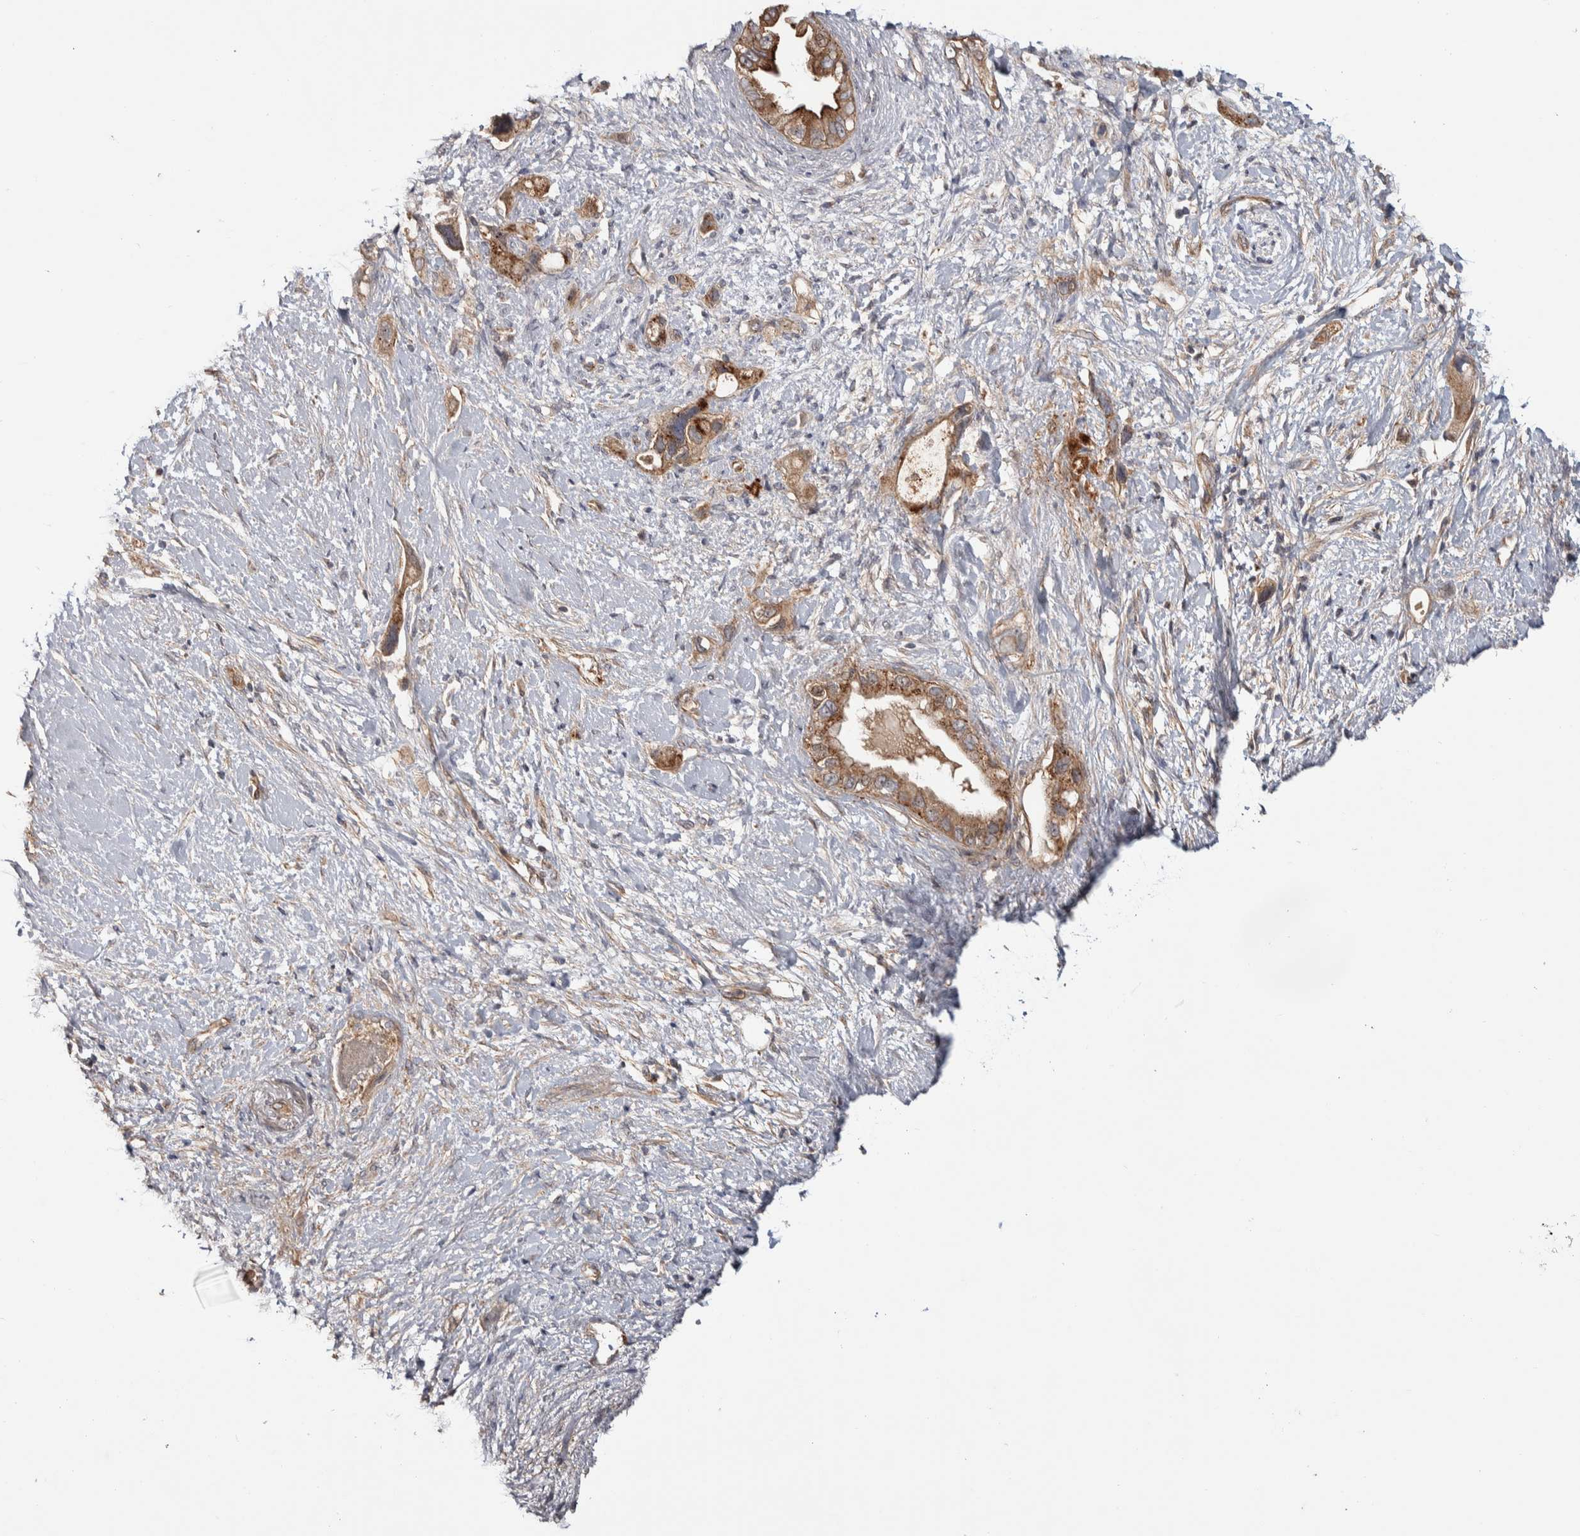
{"staining": {"intensity": "moderate", "quantity": ">75%", "location": "cytoplasmic/membranous"}, "tissue": "pancreatic cancer", "cell_type": "Tumor cells", "image_type": "cancer", "snomed": [{"axis": "morphology", "description": "Adenocarcinoma, NOS"}, {"axis": "topography", "description": "Pancreas"}], "caption": "The histopathology image displays a brown stain indicating the presence of a protein in the cytoplasmic/membranous of tumor cells in pancreatic adenocarcinoma.", "gene": "CHMP4C", "patient": {"sex": "female", "age": 56}}